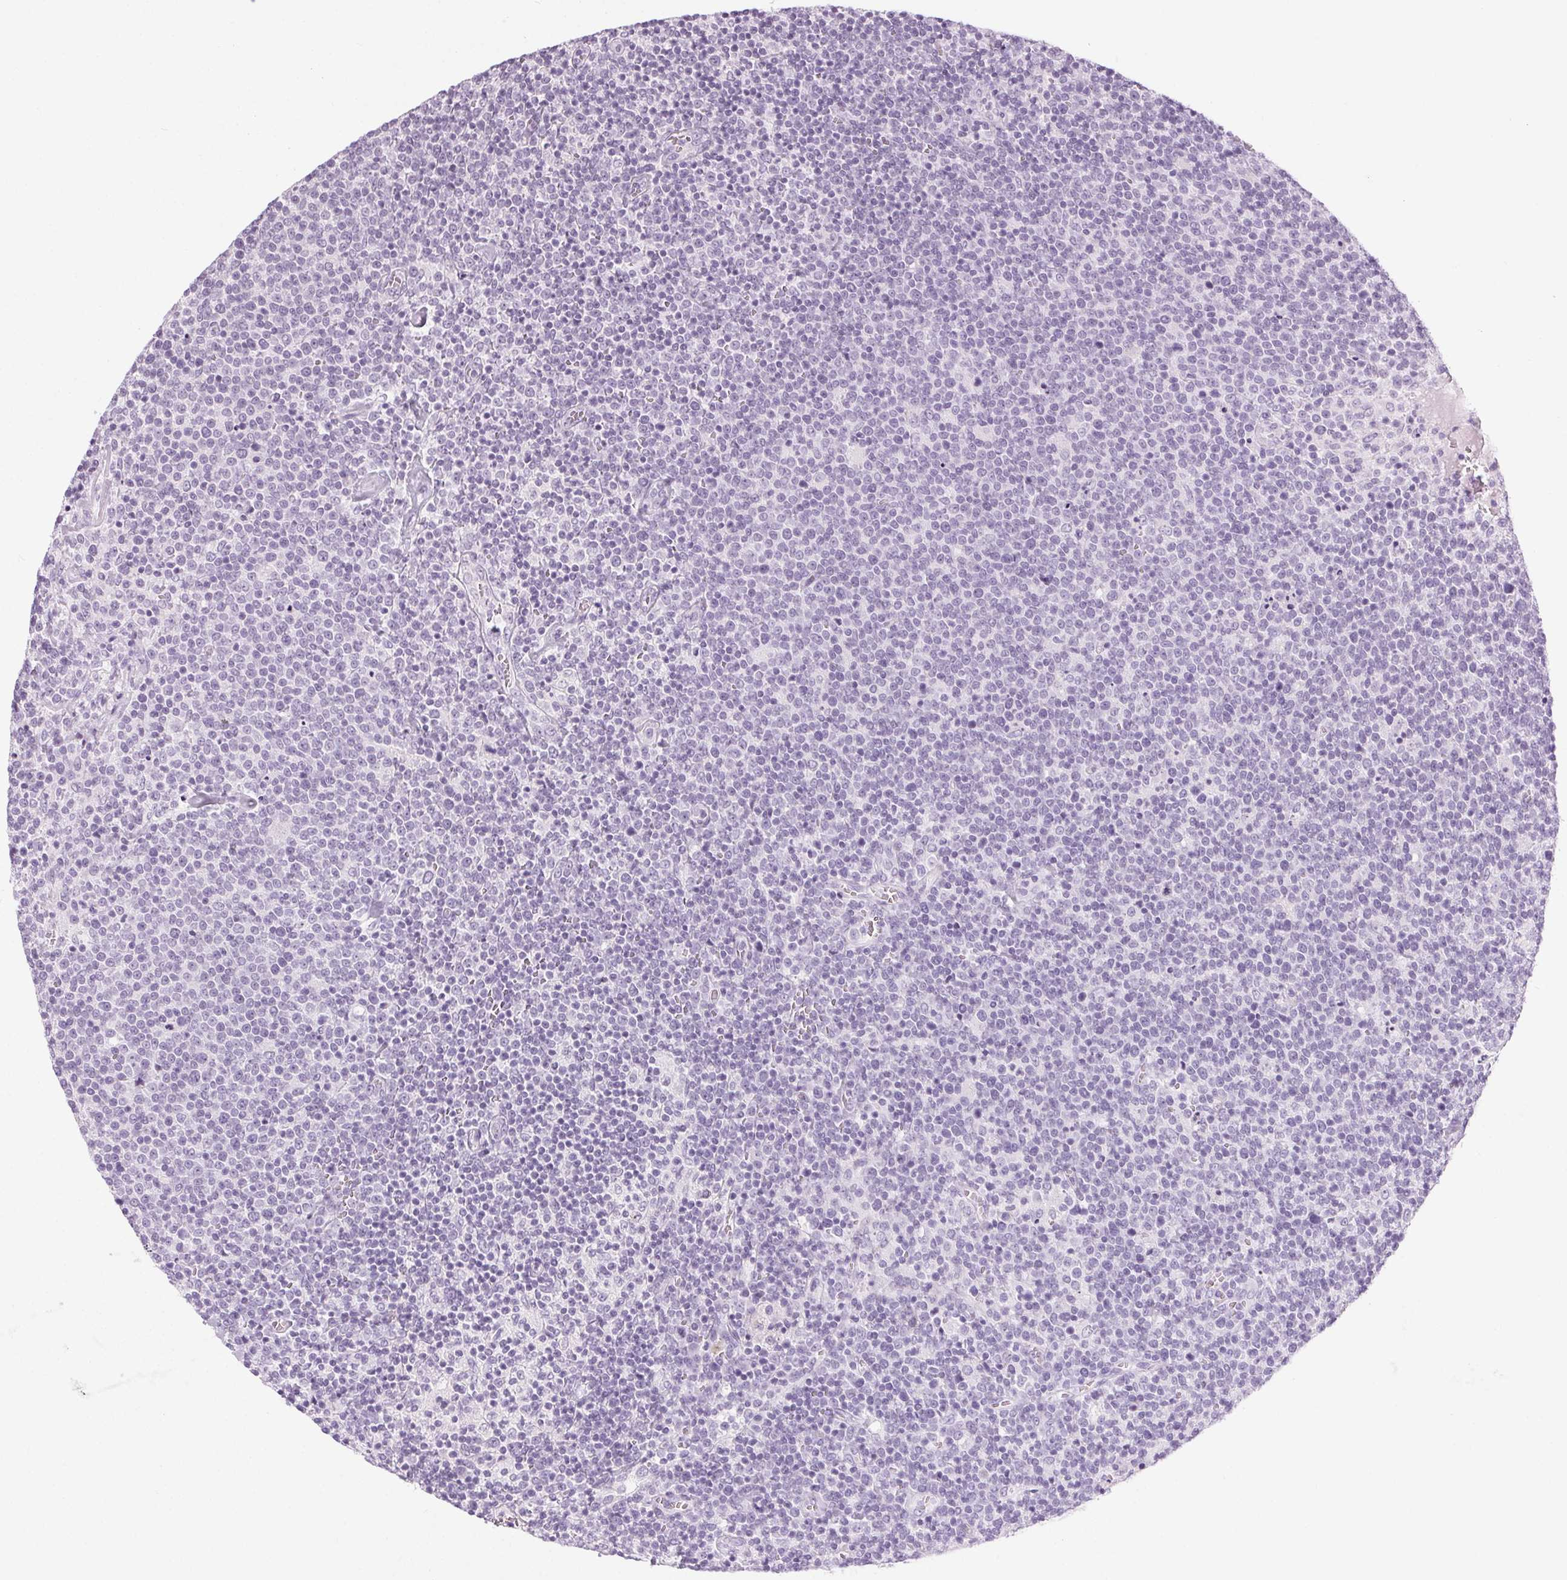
{"staining": {"intensity": "negative", "quantity": "none", "location": "none"}, "tissue": "lymphoma", "cell_type": "Tumor cells", "image_type": "cancer", "snomed": [{"axis": "morphology", "description": "Malignant lymphoma, non-Hodgkin's type, High grade"}, {"axis": "topography", "description": "Lymph node"}], "caption": "High power microscopy histopathology image of an immunohistochemistry (IHC) photomicrograph of high-grade malignant lymphoma, non-Hodgkin's type, revealing no significant staining in tumor cells. (DAB immunohistochemistry (IHC) visualized using brightfield microscopy, high magnification).", "gene": "LRP2", "patient": {"sex": "male", "age": 61}}